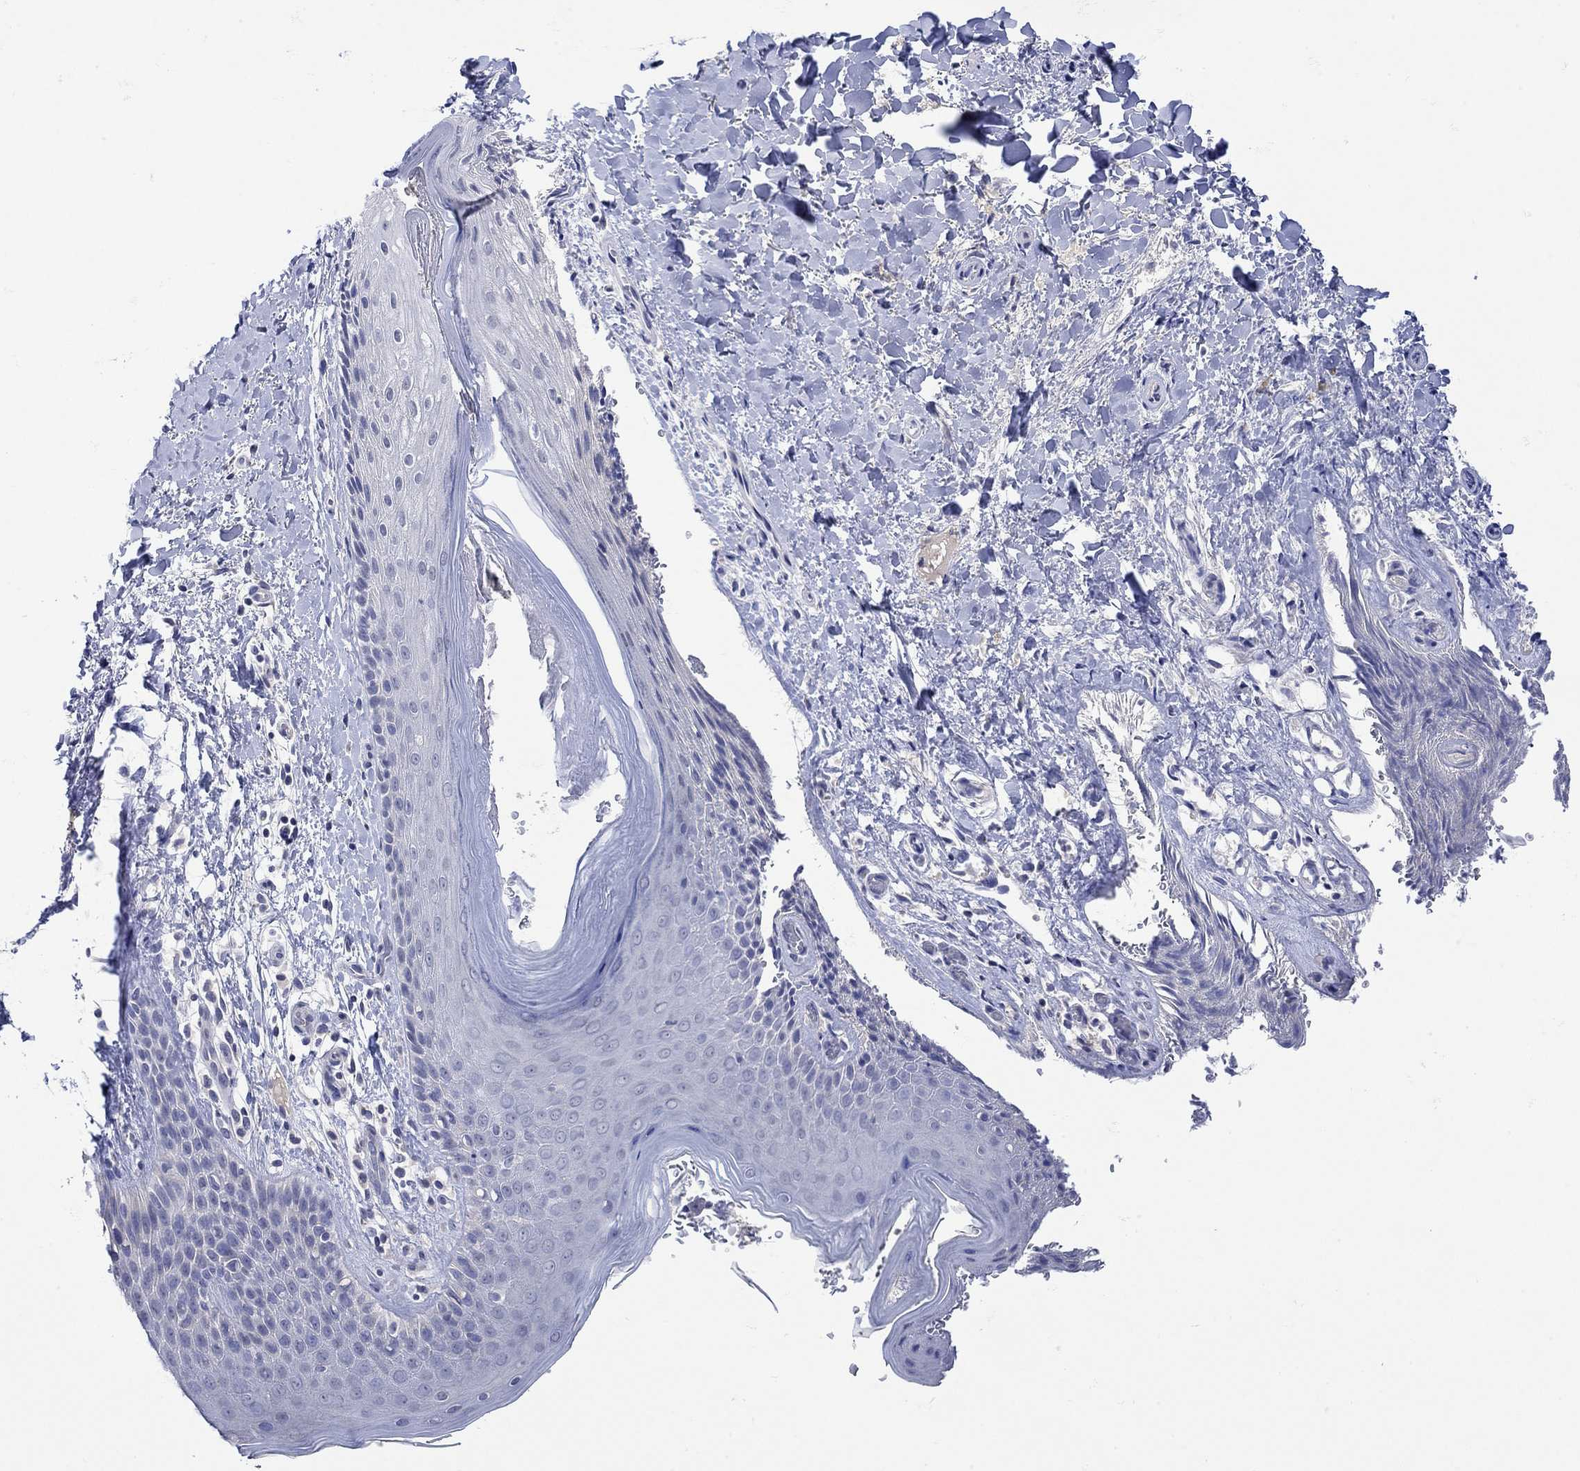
{"staining": {"intensity": "negative", "quantity": "none", "location": "none"}, "tissue": "skin", "cell_type": "Epidermal cells", "image_type": "normal", "snomed": [{"axis": "morphology", "description": "Normal tissue, NOS"}, {"axis": "topography", "description": "Anal"}], "caption": "The image demonstrates no significant positivity in epidermal cells of skin. (Stains: DAB immunohistochemistry with hematoxylin counter stain, Microscopy: brightfield microscopy at high magnification).", "gene": "MSI1", "patient": {"sex": "male", "age": 36}}